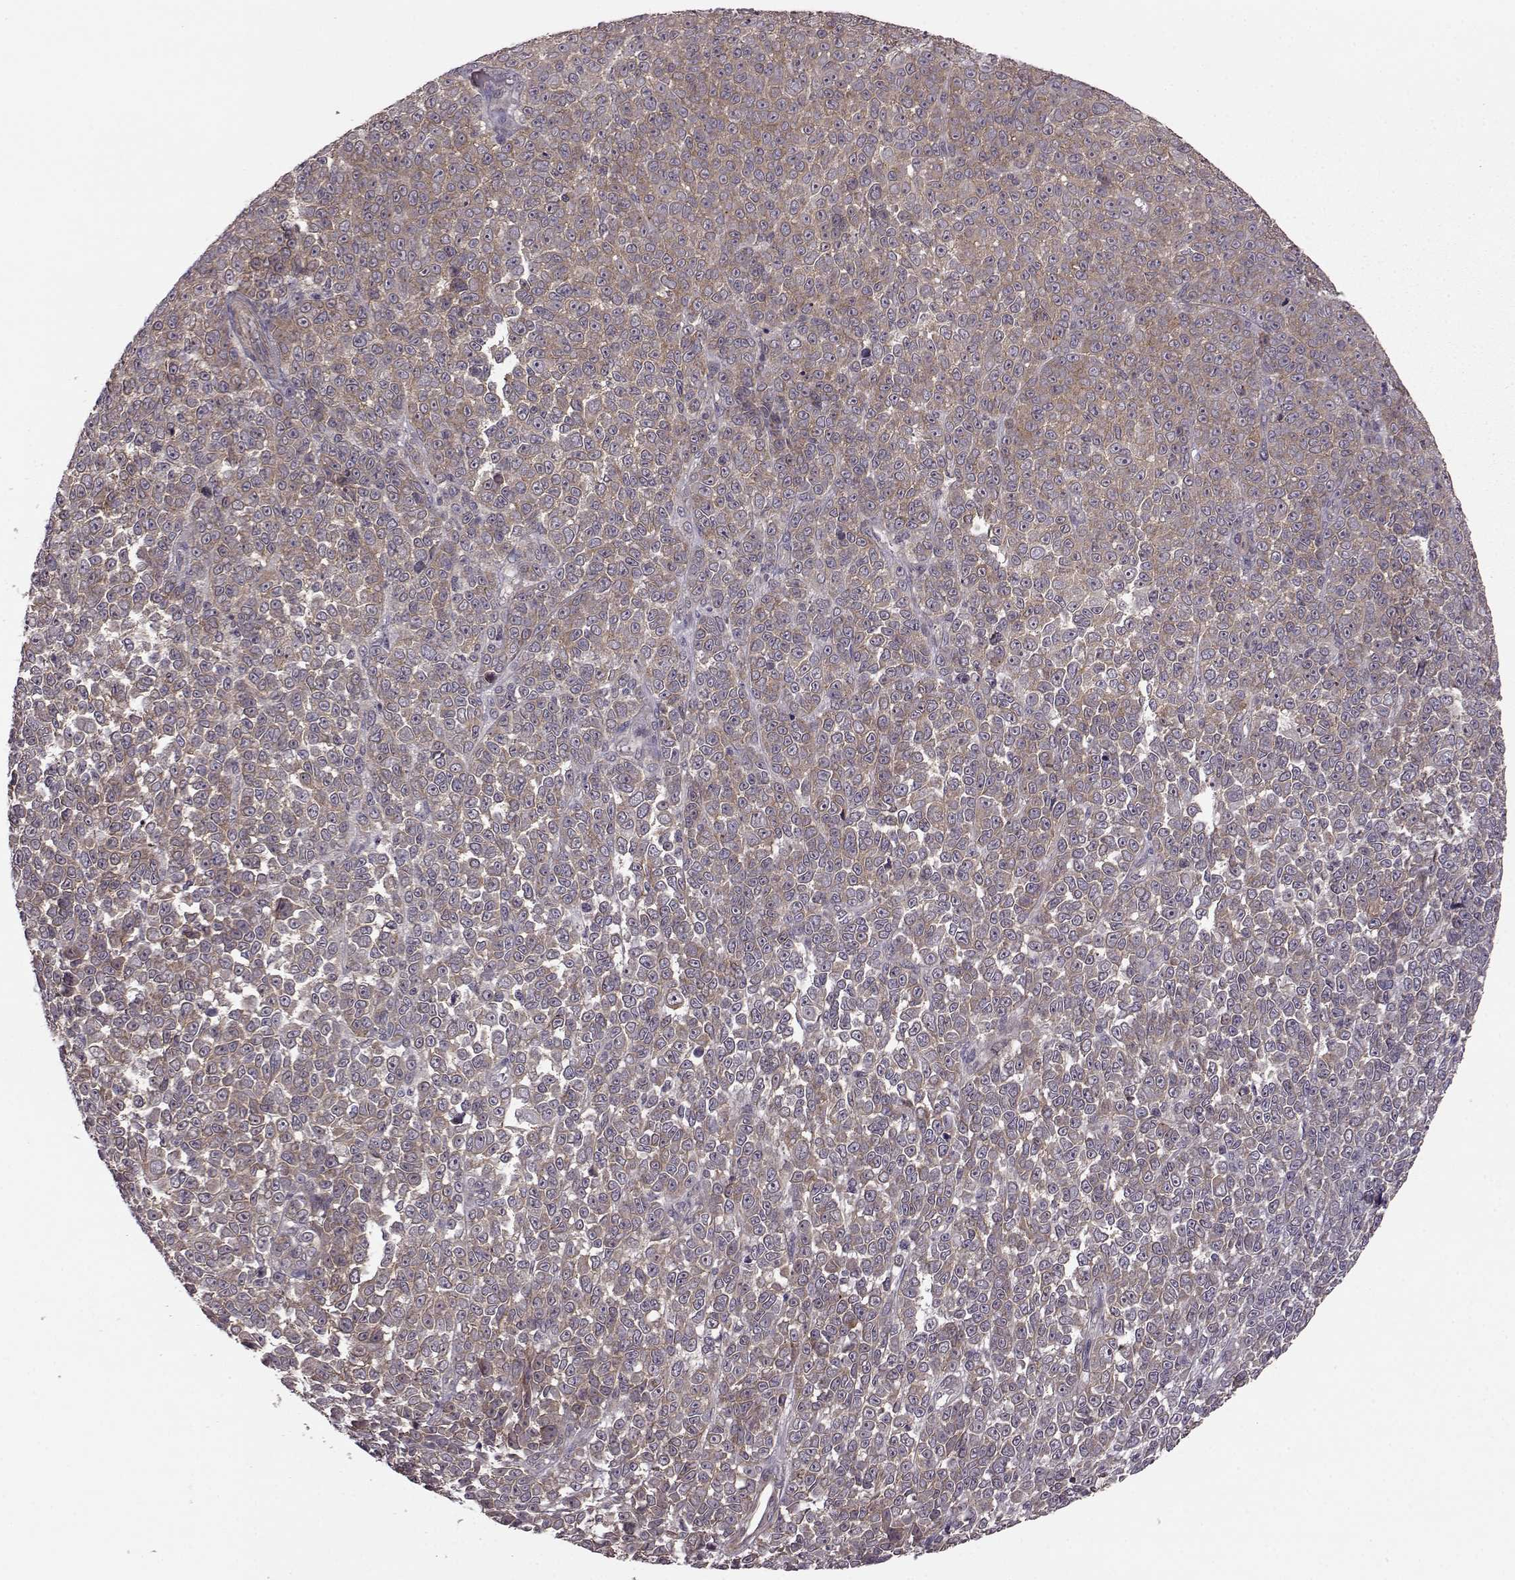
{"staining": {"intensity": "moderate", "quantity": "25%-75%", "location": "cytoplasmic/membranous"}, "tissue": "melanoma", "cell_type": "Tumor cells", "image_type": "cancer", "snomed": [{"axis": "morphology", "description": "Malignant melanoma, NOS"}, {"axis": "topography", "description": "Skin"}], "caption": "Brown immunohistochemical staining in malignant melanoma reveals moderate cytoplasmic/membranous positivity in approximately 25%-75% of tumor cells. The staining was performed using DAB to visualize the protein expression in brown, while the nuclei were stained in blue with hematoxylin (Magnification: 20x).", "gene": "FNIP2", "patient": {"sex": "female", "age": 95}}